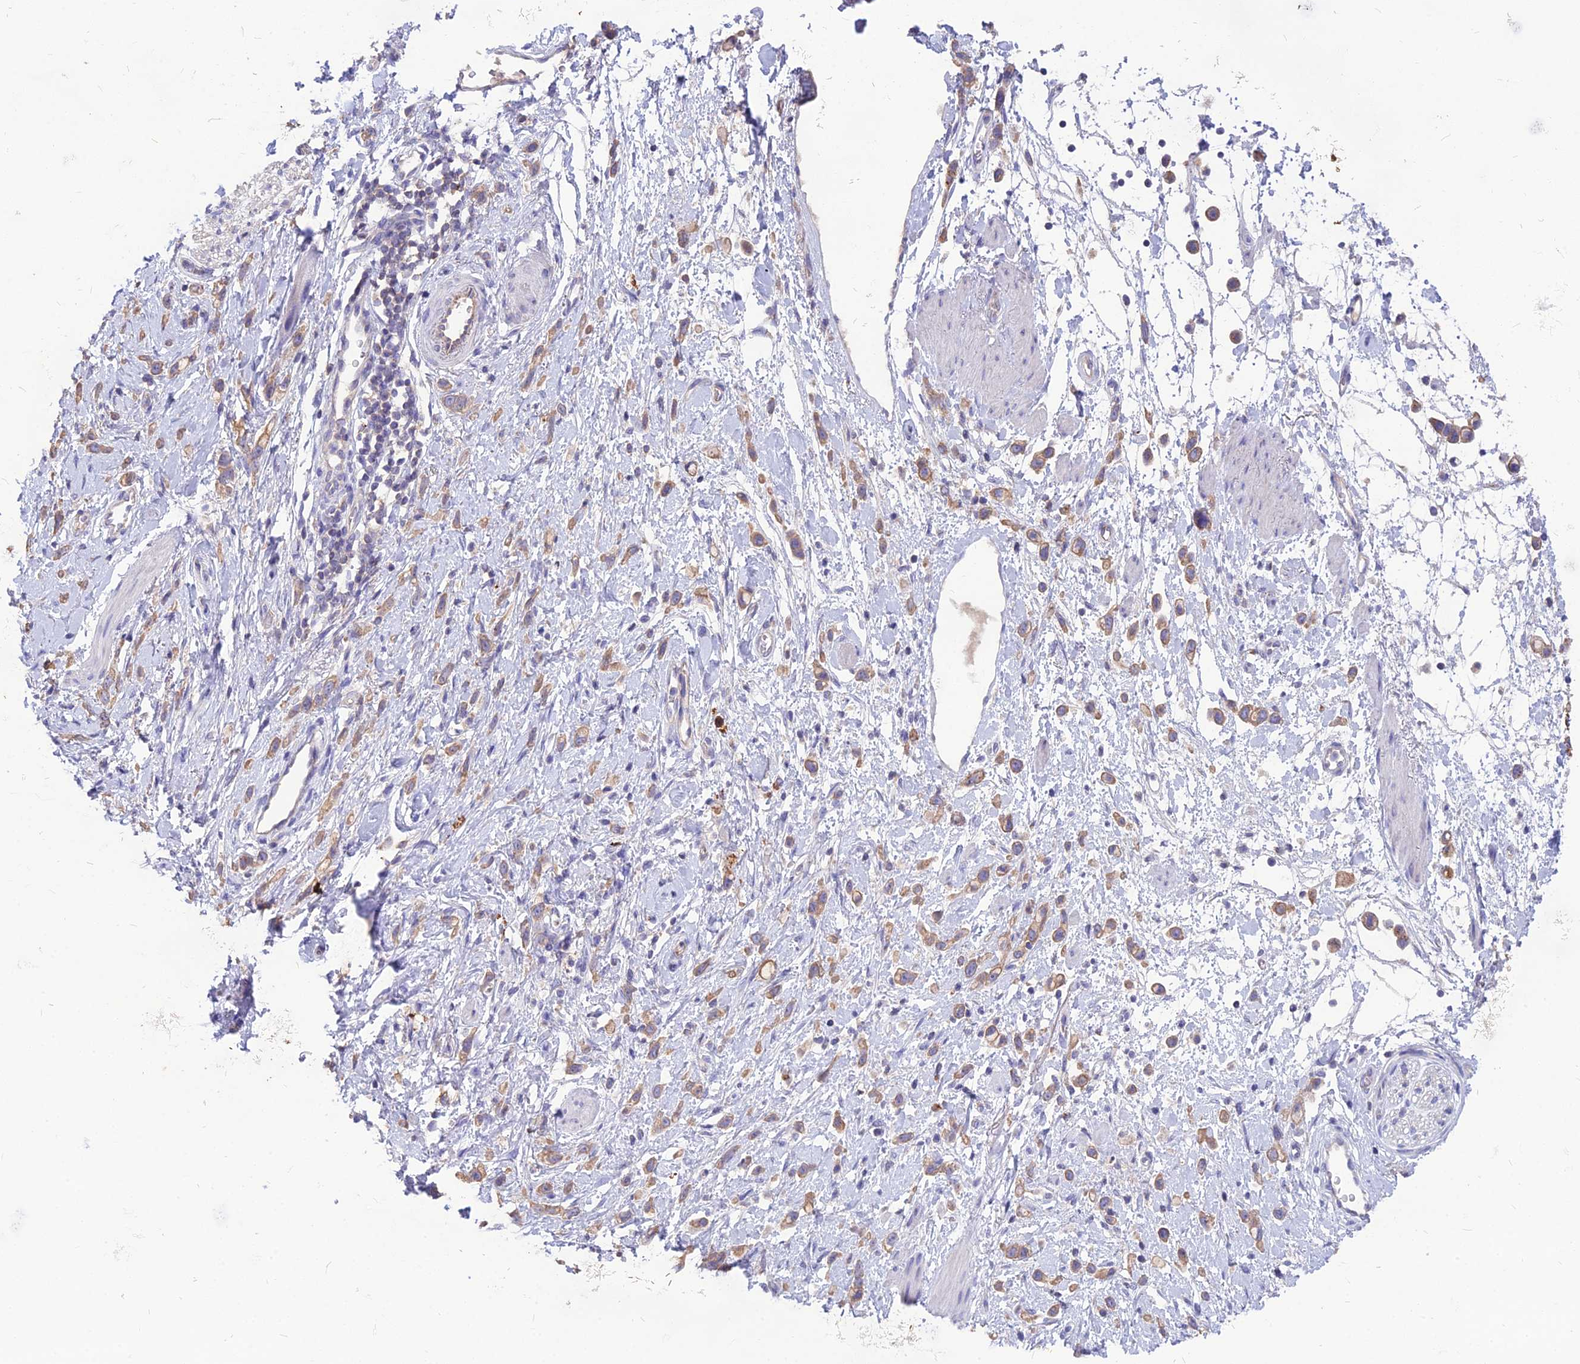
{"staining": {"intensity": "weak", "quantity": ">75%", "location": "cytoplasmic/membranous"}, "tissue": "stomach cancer", "cell_type": "Tumor cells", "image_type": "cancer", "snomed": [{"axis": "morphology", "description": "Adenocarcinoma, NOS"}, {"axis": "topography", "description": "Stomach"}], "caption": "High-power microscopy captured an immunohistochemistry photomicrograph of adenocarcinoma (stomach), revealing weak cytoplasmic/membranous staining in approximately >75% of tumor cells.", "gene": "PCED1B", "patient": {"sex": "female", "age": 65}}